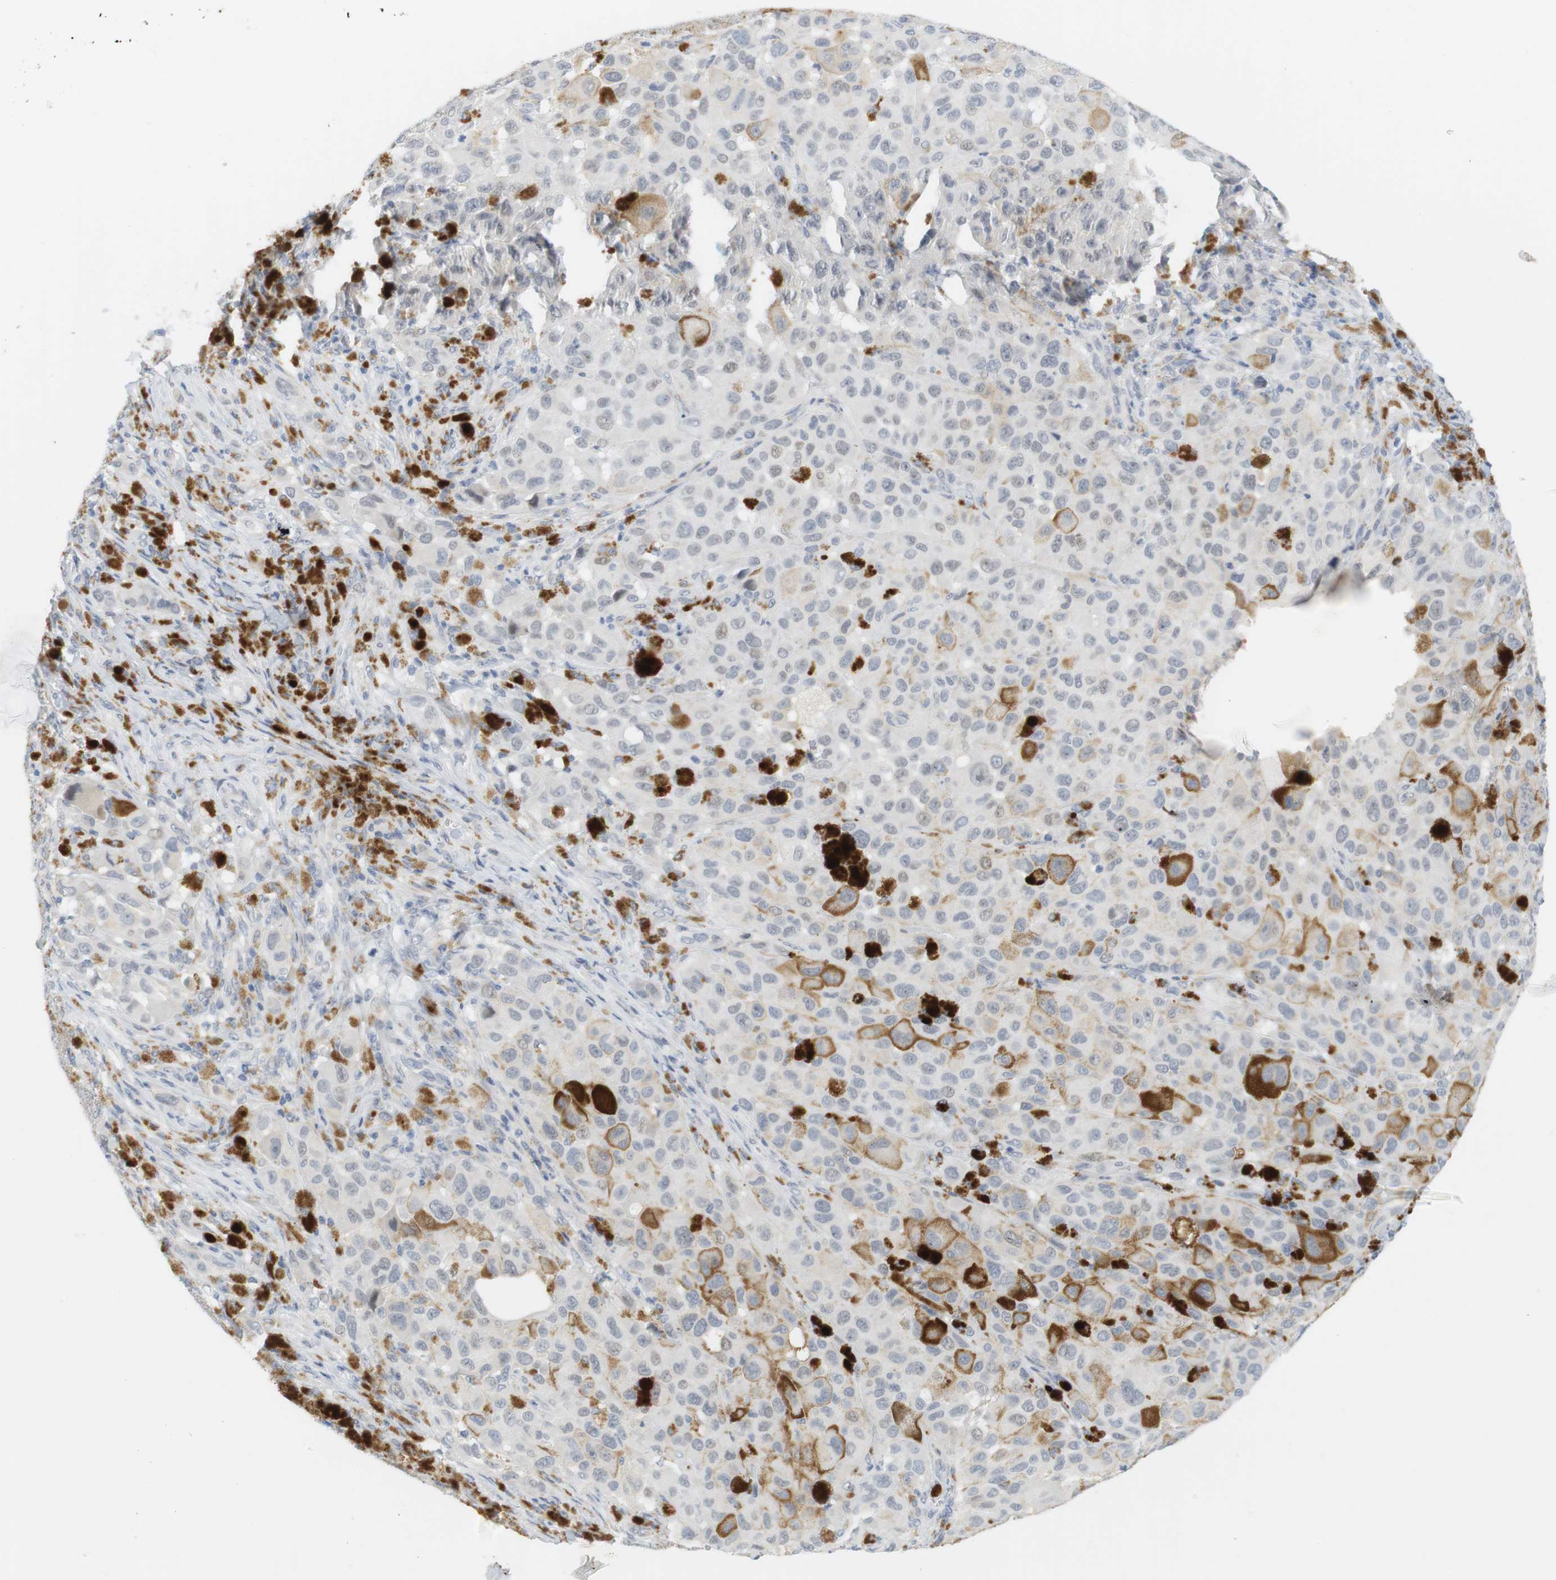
{"staining": {"intensity": "negative", "quantity": "none", "location": "none"}, "tissue": "melanoma", "cell_type": "Tumor cells", "image_type": "cancer", "snomed": [{"axis": "morphology", "description": "Malignant melanoma, NOS"}, {"axis": "topography", "description": "Skin"}], "caption": "Immunohistochemical staining of human melanoma exhibits no significant staining in tumor cells. (Stains: DAB (3,3'-diaminobenzidine) immunohistochemistry (IHC) with hematoxylin counter stain, Microscopy: brightfield microscopy at high magnification).", "gene": "YIPF1", "patient": {"sex": "male", "age": 96}}